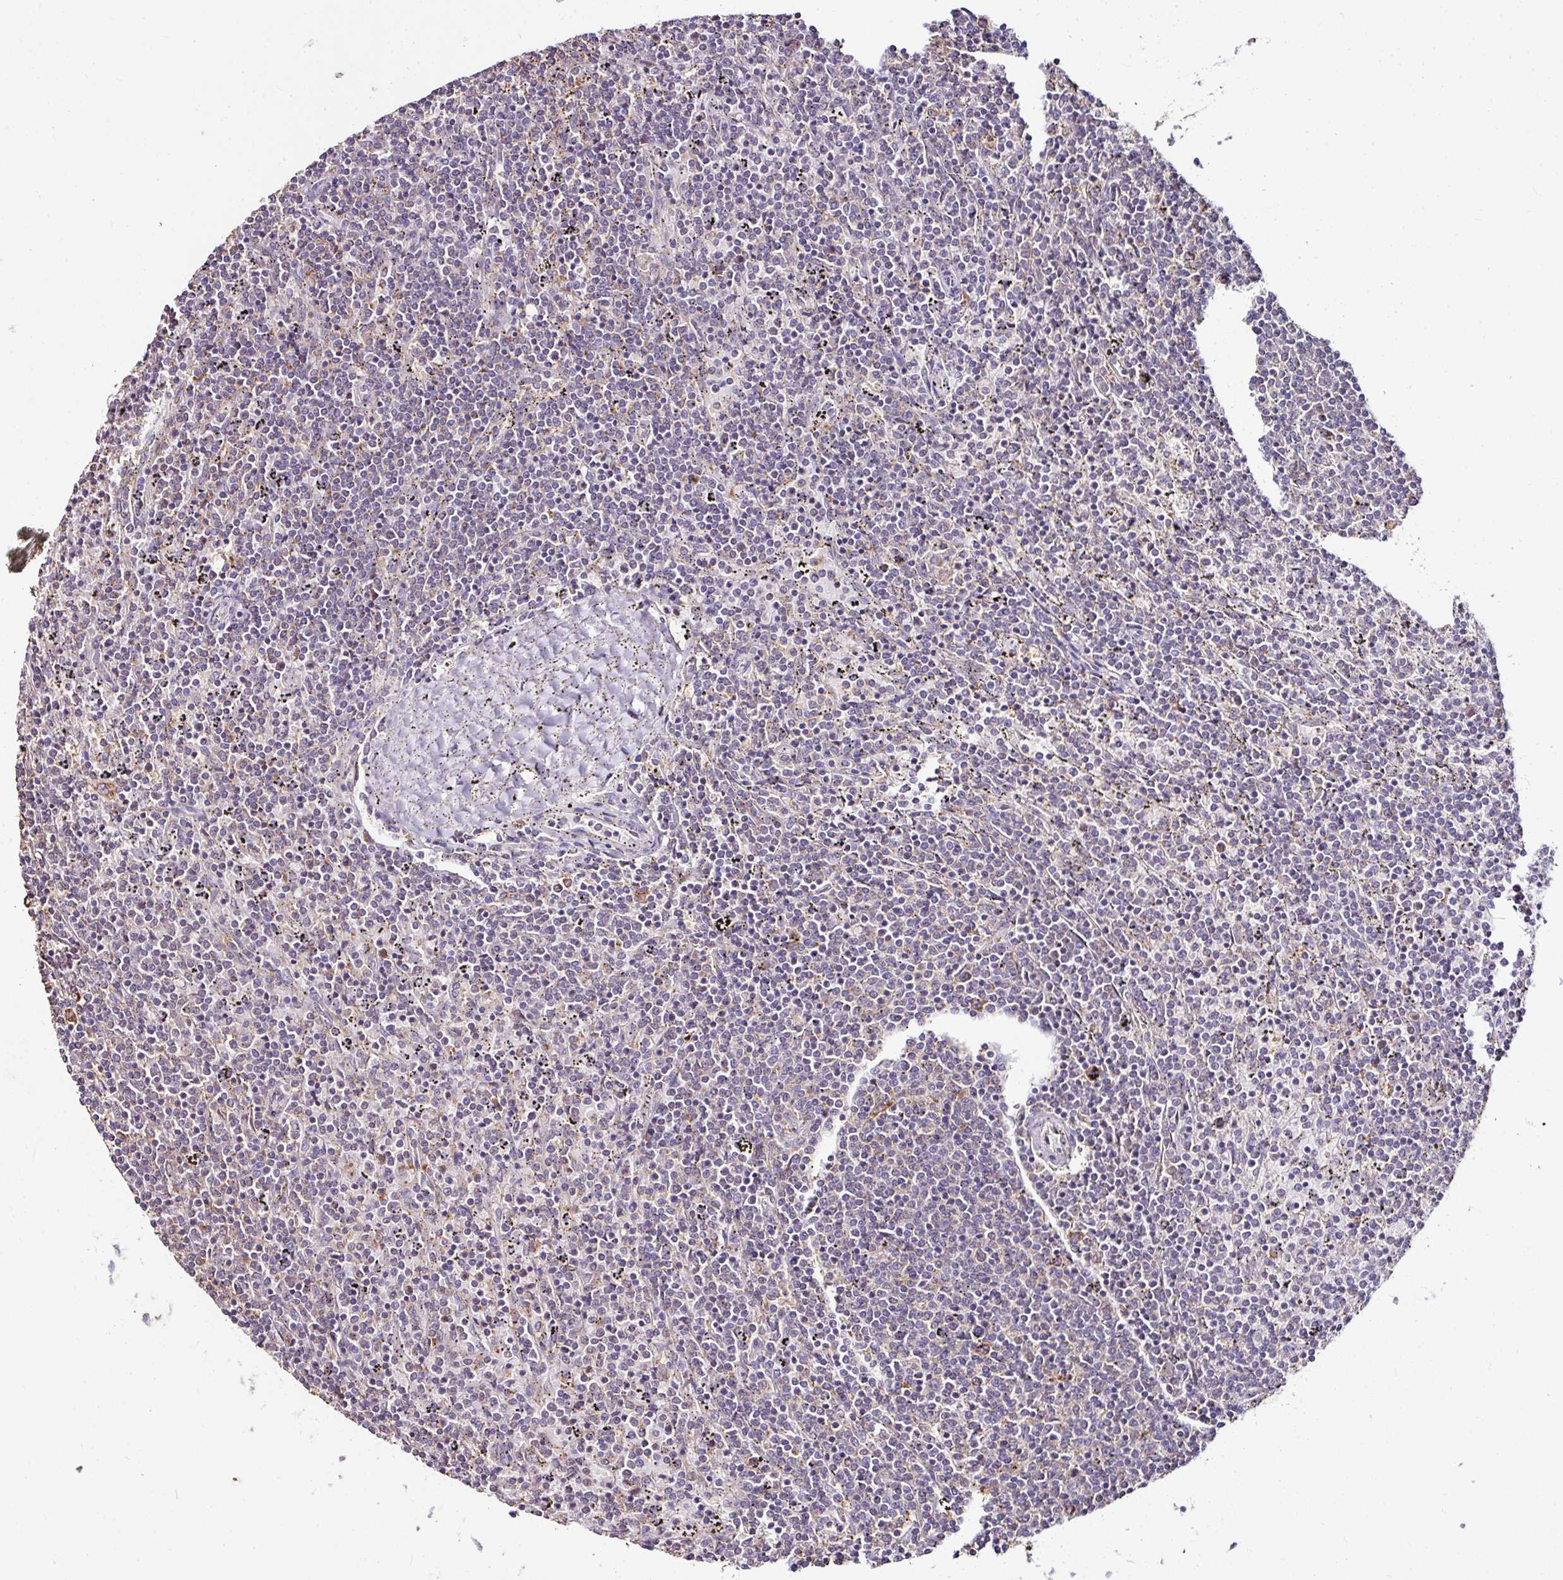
{"staining": {"intensity": "negative", "quantity": "none", "location": "none"}, "tissue": "lymphoma", "cell_type": "Tumor cells", "image_type": "cancer", "snomed": [{"axis": "morphology", "description": "Malignant lymphoma, non-Hodgkin's type, Low grade"}, {"axis": "topography", "description": "Spleen"}], "caption": "This is an IHC image of low-grade malignant lymphoma, non-Hodgkin's type. There is no staining in tumor cells.", "gene": "CPD", "patient": {"sex": "female", "age": 50}}